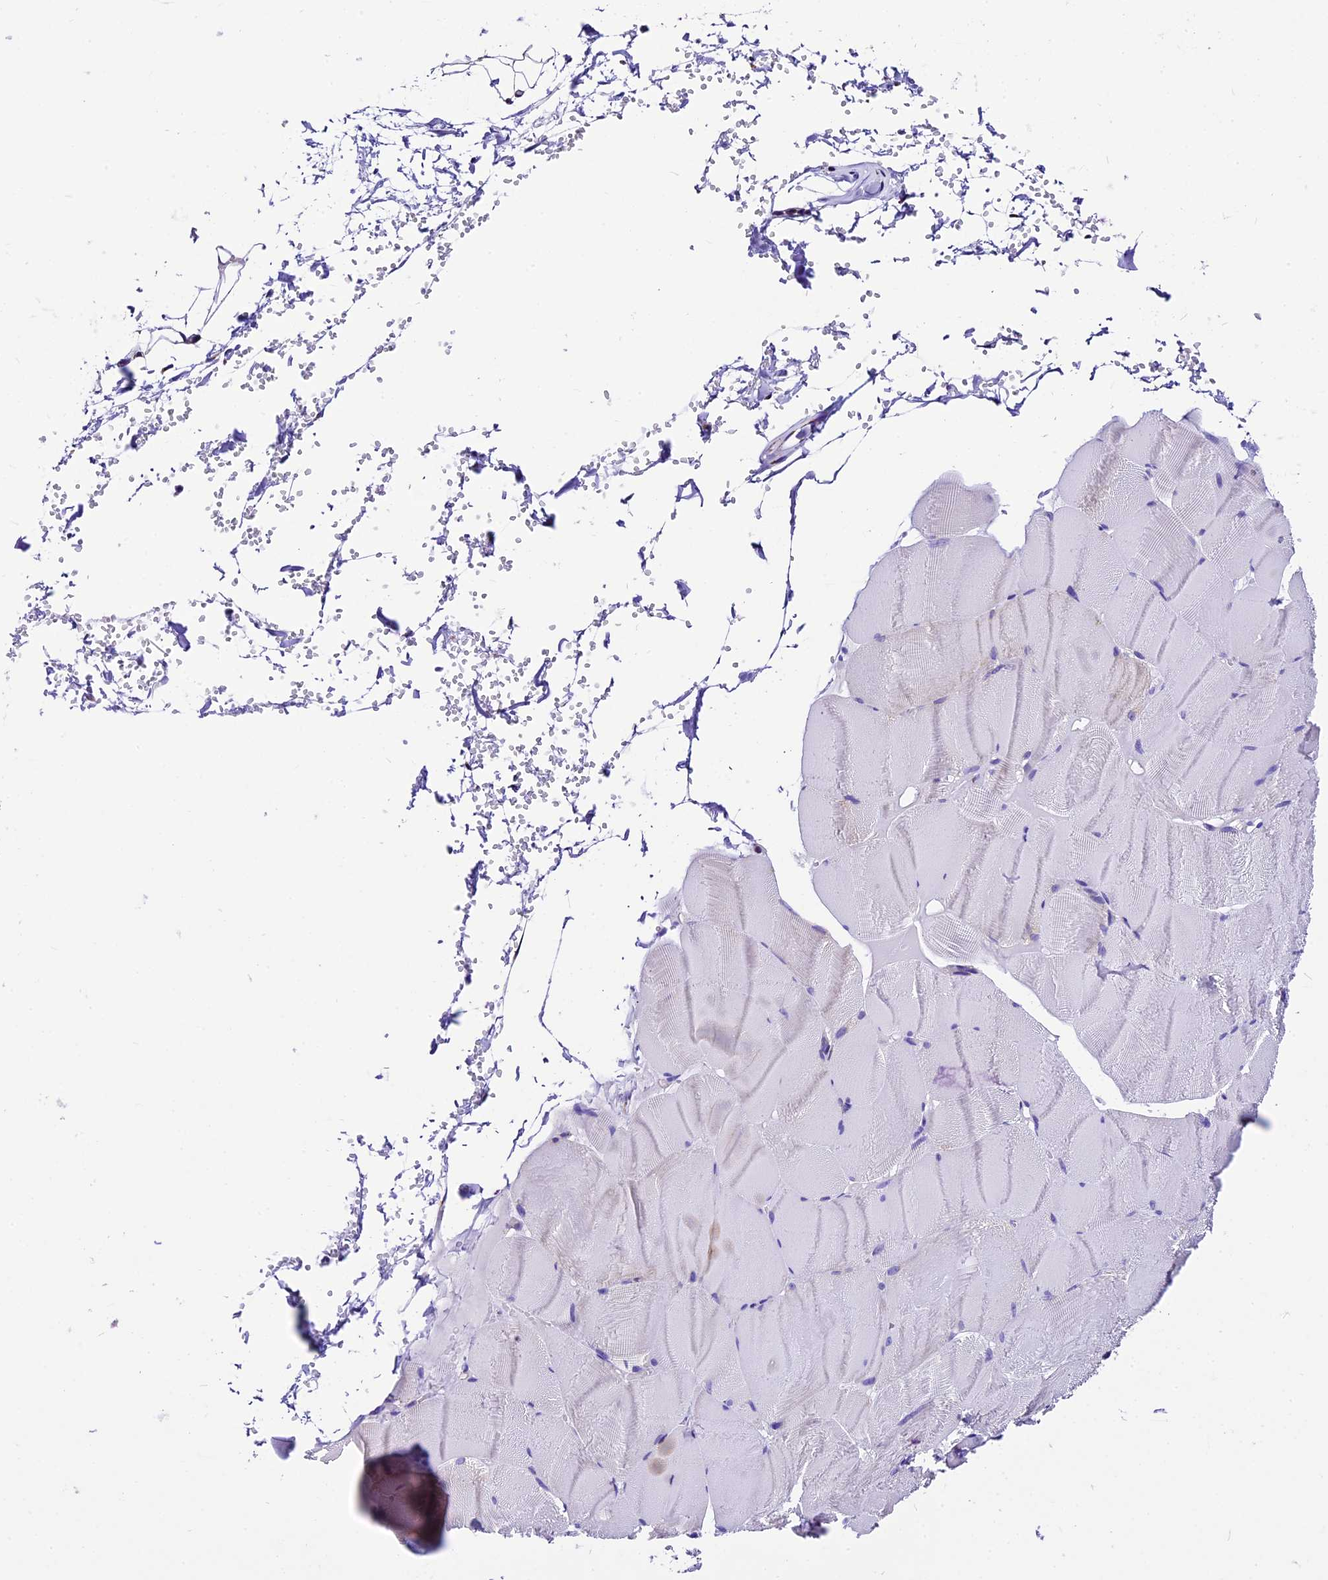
{"staining": {"intensity": "negative", "quantity": "none", "location": "none"}, "tissue": "skeletal muscle", "cell_type": "Myocytes", "image_type": "normal", "snomed": [{"axis": "morphology", "description": "Normal tissue, NOS"}, {"axis": "morphology", "description": "Basal cell carcinoma"}, {"axis": "topography", "description": "Skeletal muscle"}], "caption": "Photomicrograph shows no significant protein positivity in myocytes of normal skeletal muscle.", "gene": "DCAF5", "patient": {"sex": "female", "age": 64}}